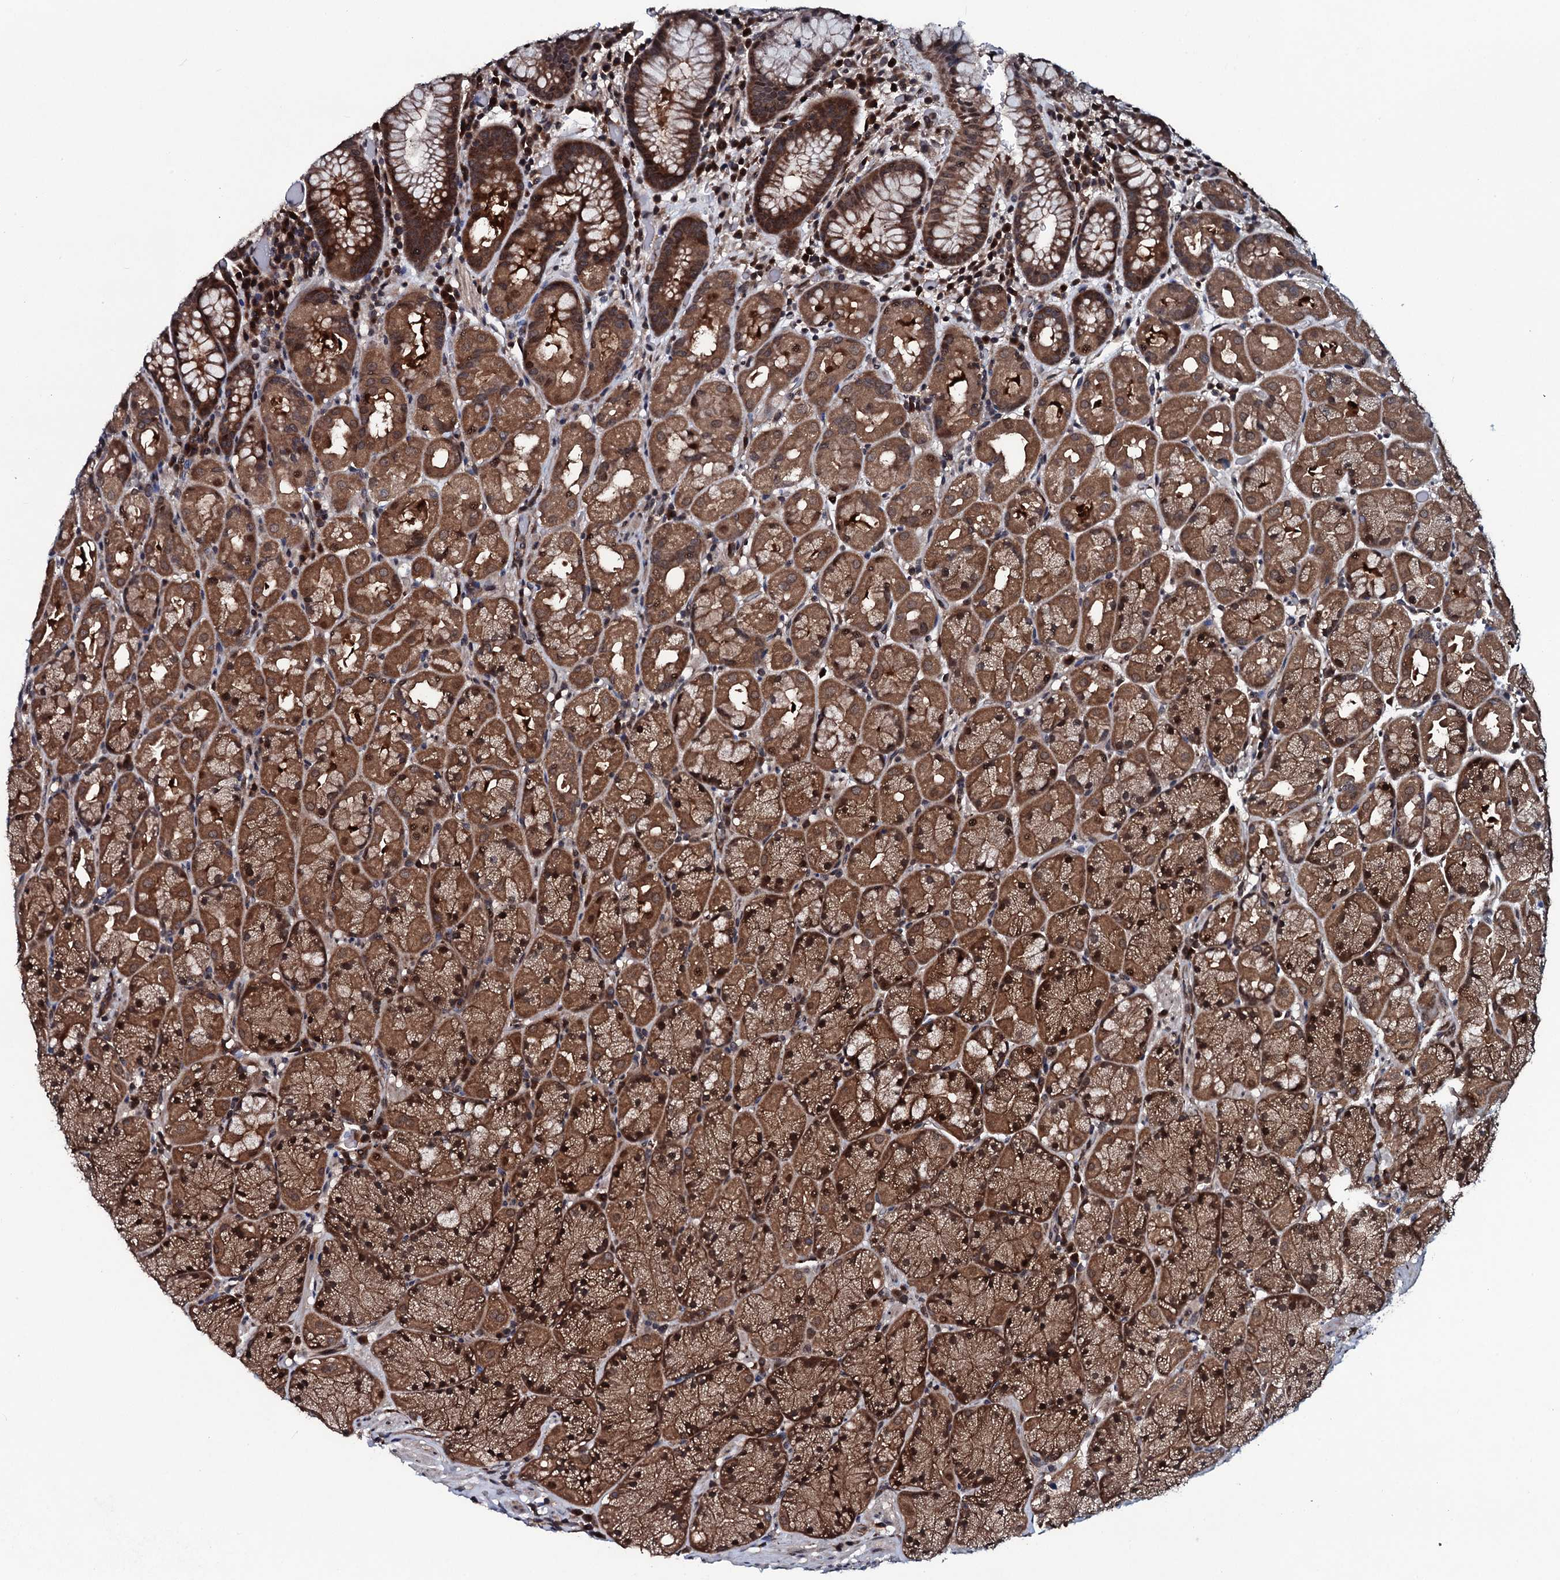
{"staining": {"intensity": "moderate", "quantity": ">75%", "location": "cytoplasmic/membranous,nuclear"}, "tissue": "stomach", "cell_type": "Glandular cells", "image_type": "normal", "snomed": [{"axis": "morphology", "description": "Normal tissue, NOS"}, {"axis": "topography", "description": "Stomach, upper"}, {"axis": "topography", "description": "Stomach, lower"}], "caption": "Stomach stained for a protein (brown) exhibits moderate cytoplasmic/membranous,nuclear positive positivity in about >75% of glandular cells.", "gene": "OGFOD2", "patient": {"sex": "male", "age": 80}}